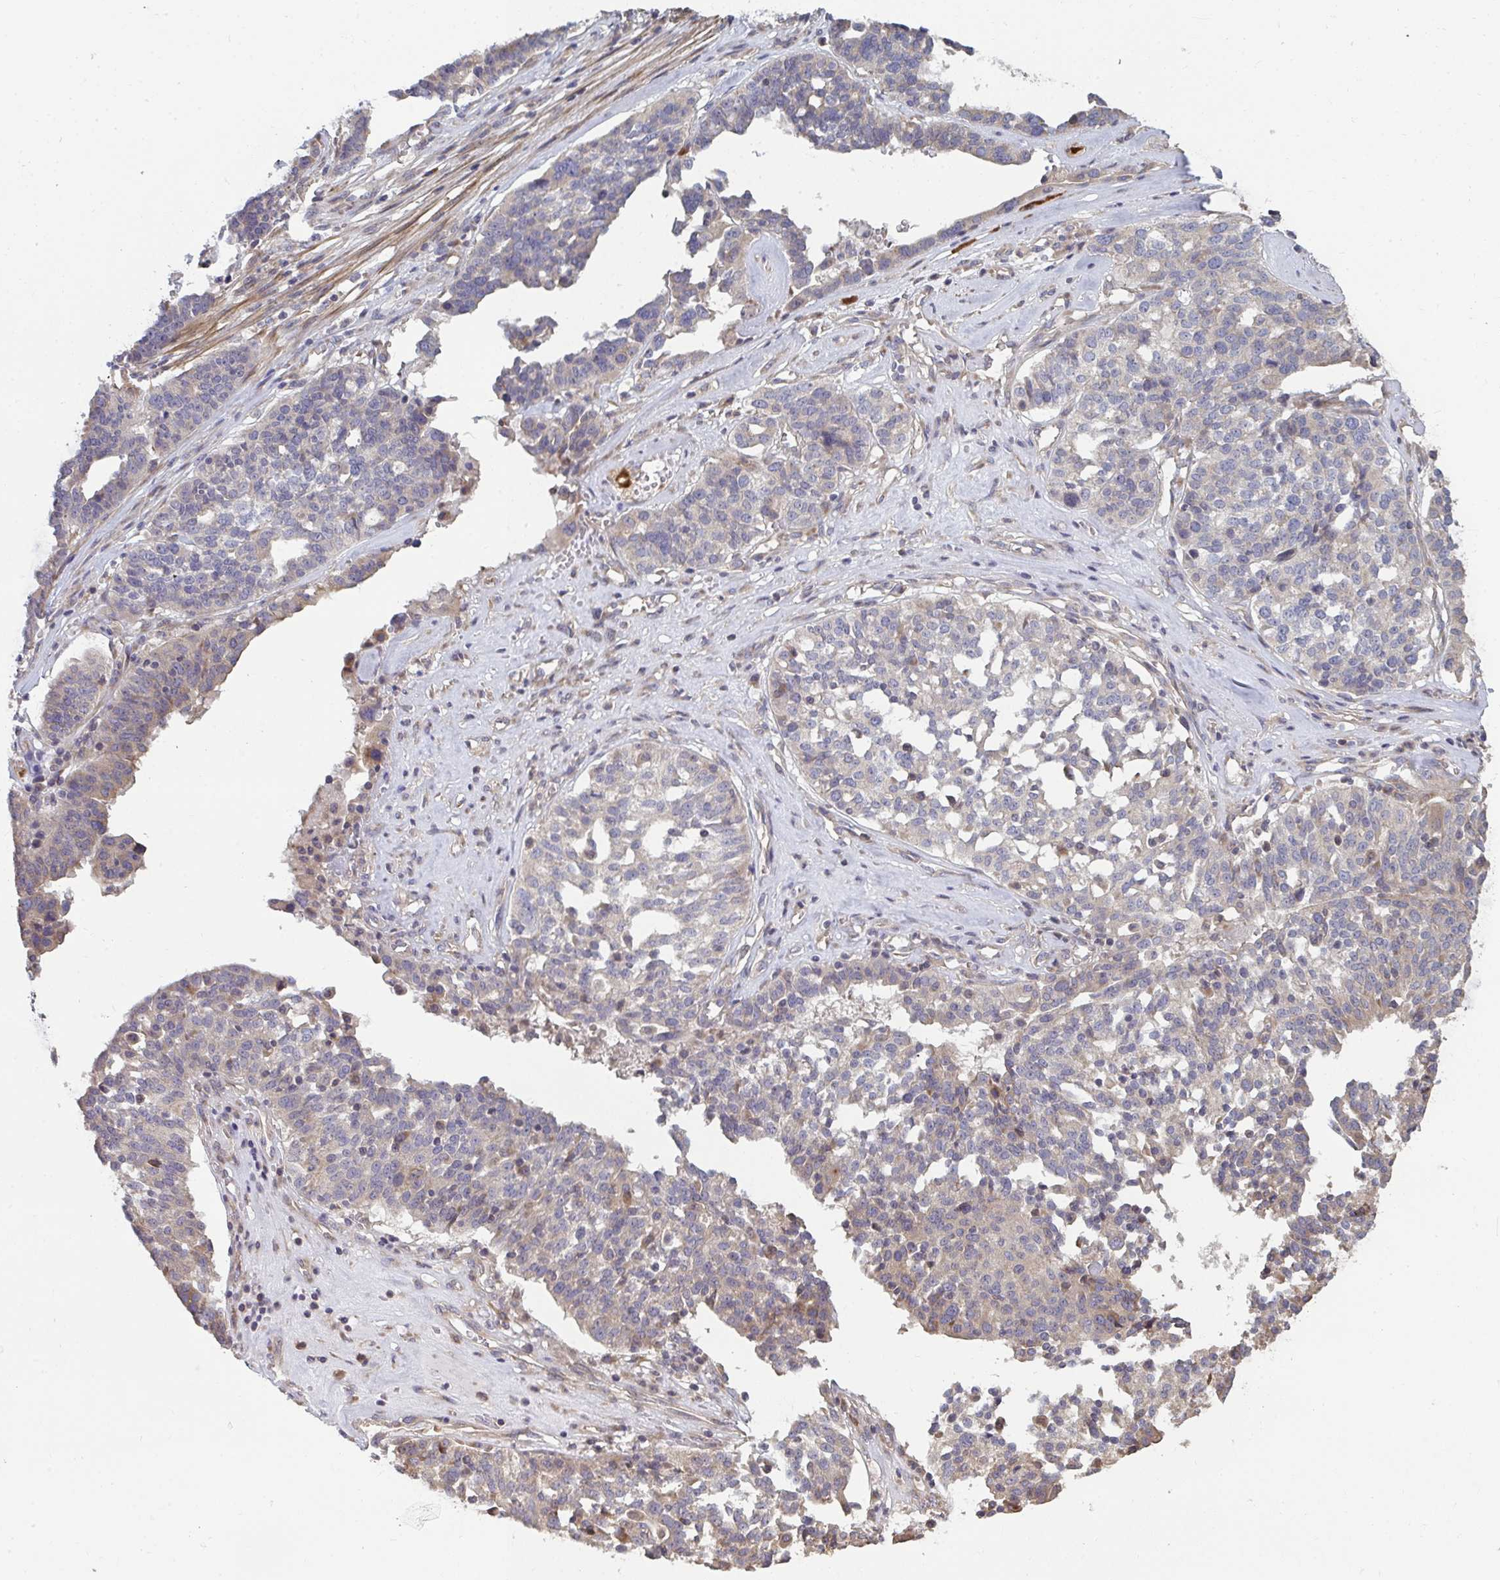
{"staining": {"intensity": "weak", "quantity": "<25%", "location": "cytoplasmic/membranous"}, "tissue": "ovarian cancer", "cell_type": "Tumor cells", "image_type": "cancer", "snomed": [{"axis": "morphology", "description": "Cystadenocarcinoma, serous, NOS"}, {"axis": "topography", "description": "Ovary"}], "caption": "Tumor cells are negative for brown protein staining in ovarian cancer (serous cystadenocarcinoma). Brightfield microscopy of immunohistochemistry stained with DAB (brown) and hematoxylin (blue), captured at high magnification.", "gene": "ZFYVE28", "patient": {"sex": "female", "age": 59}}